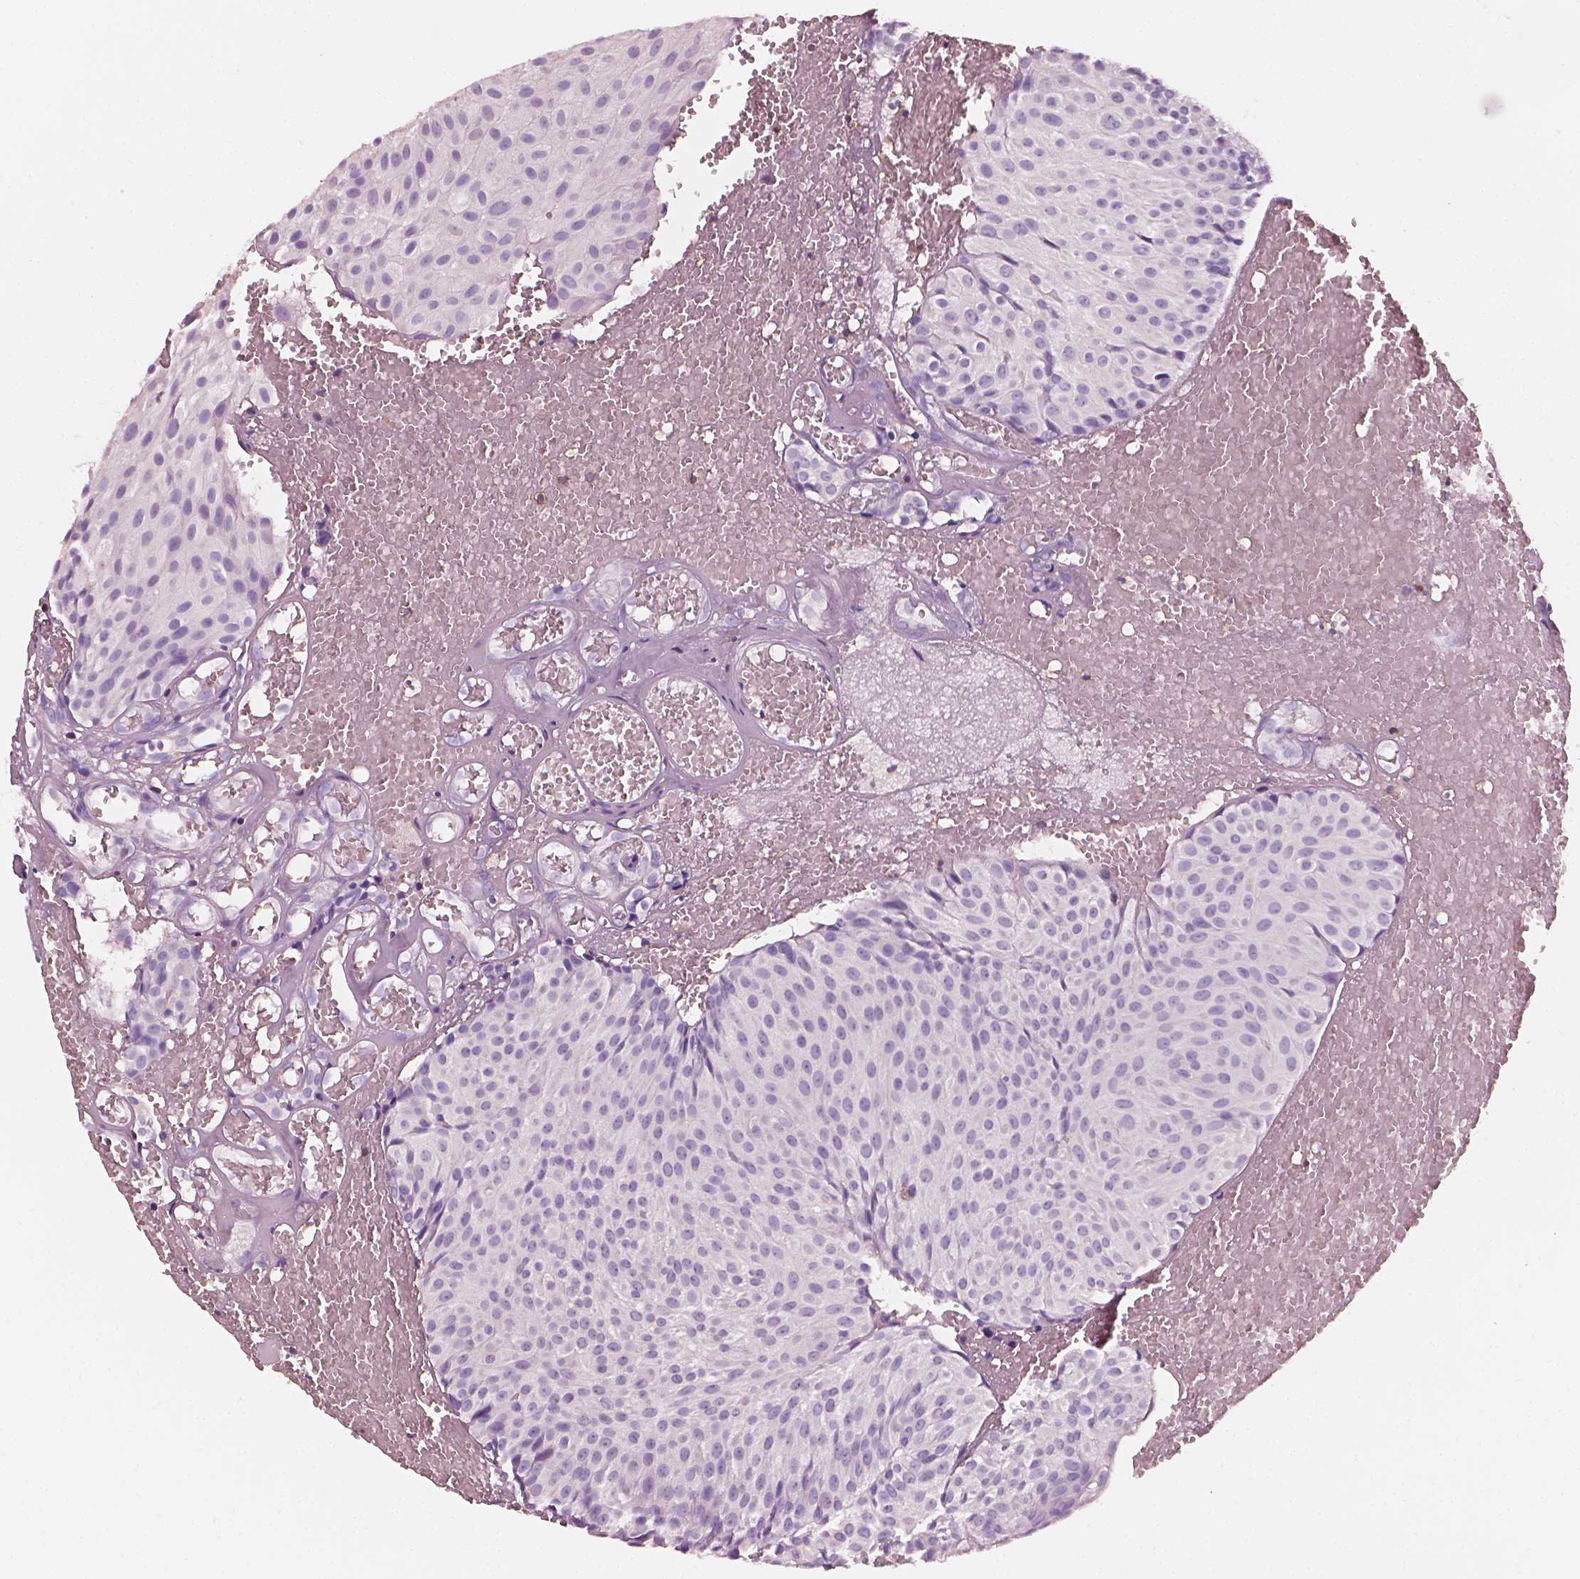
{"staining": {"intensity": "negative", "quantity": "none", "location": "none"}, "tissue": "urothelial cancer", "cell_type": "Tumor cells", "image_type": "cancer", "snomed": [{"axis": "morphology", "description": "Urothelial carcinoma, Low grade"}, {"axis": "topography", "description": "Urinary bladder"}], "caption": "Tumor cells are negative for protein expression in human urothelial carcinoma (low-grade).", "gene": "PTPRC", "patient": {"sex": "male", "age": 63}}